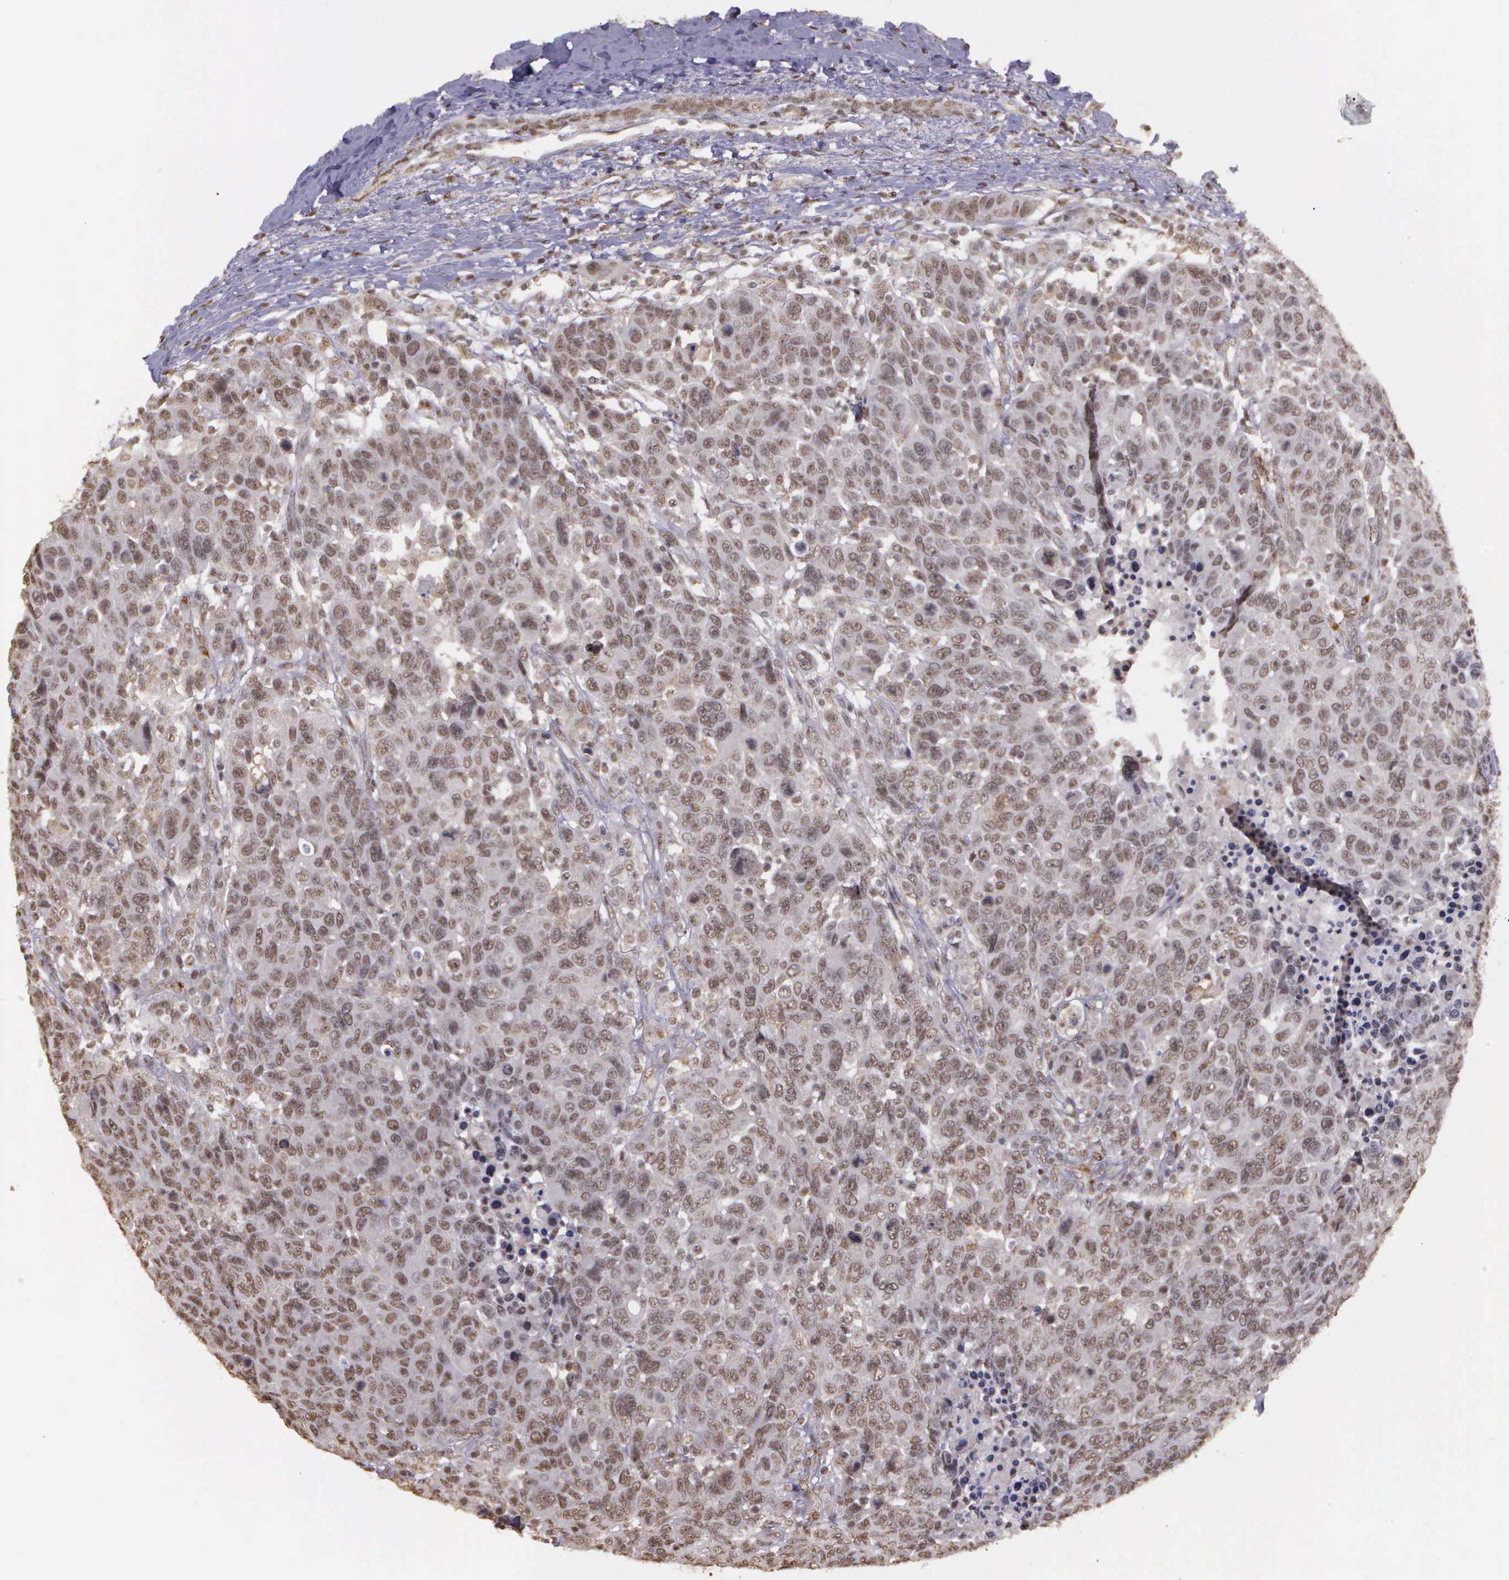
{"staining": {"intensity": "moderate", "quantity": ">75%", "location": "nuclear"}, "tissue": "breast cancer", "cell_type": "Tumor cells", "image_type": "cancer", "snomed": [{"axis": "morphology", "description": "Duct carcinoma"}, {"axis": "topography", "description": "Breast"}], "caption": "The immunohistochemical stain labels moderate nuclear positivity in tumor cells of breast infiltrating ductal carcinoma tissue.", "gene": "ARMCX5", "patient": {"sex": "female", "age": 37}}